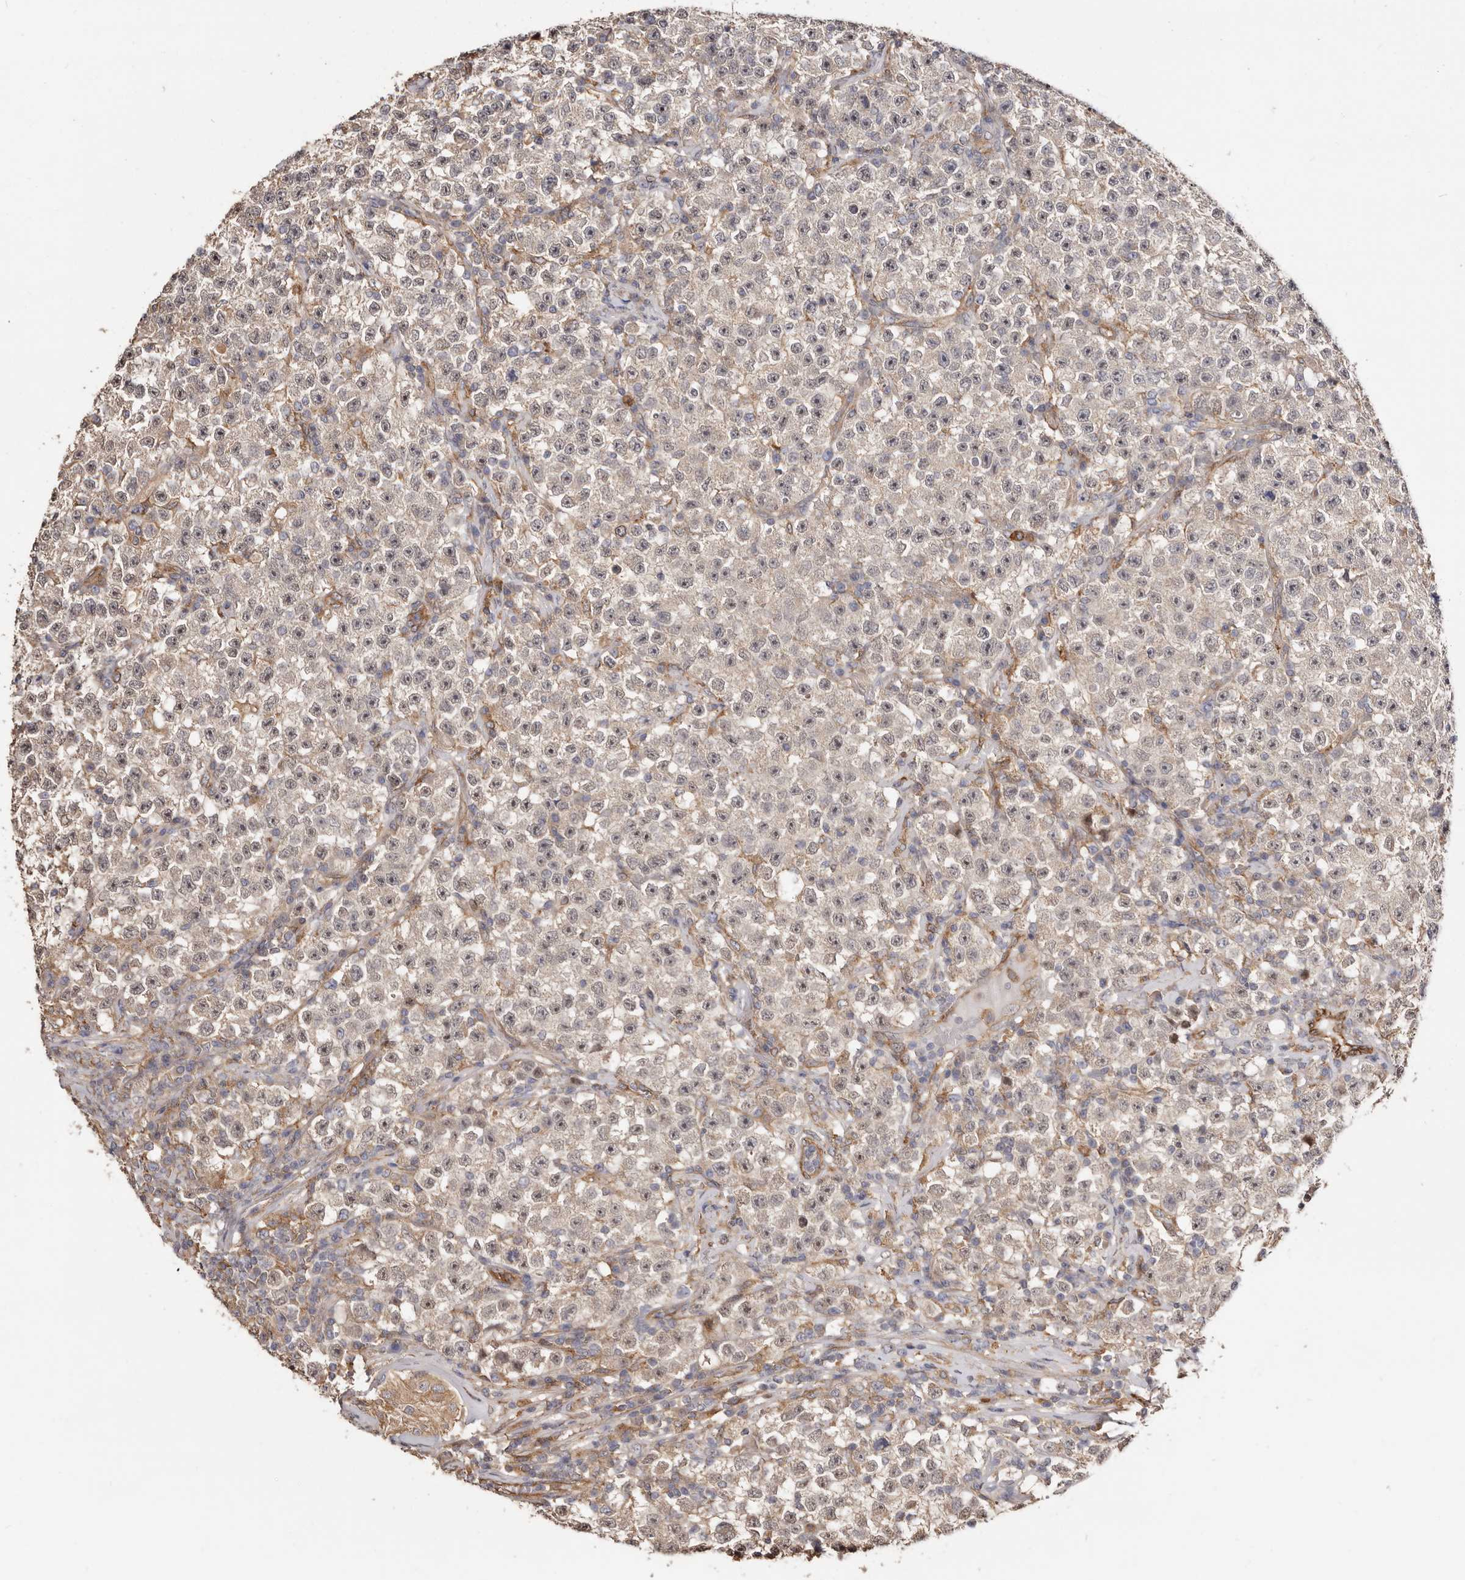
{"staining": {"intensity": "weak", "quantity": "25%-75%", "location": "cytoplasmic/membranous"}, "tissue": "testis cancer", "cell_type": "Tumor cells", "image_type": "cancer", "snomed": [{"axis": "morphology", "description": "Seminoma, NOS"}, {"axis": "topography", "description": "Testis"}], "caption": "This is a histology image of immunohistochemistry (IHC) staining of testis seminoma, which shows weak staining in the cytoplasmic/membranous of tumor cells.", "gene": "LRRC25", "patient": {"sex": "male", "age": 22}}